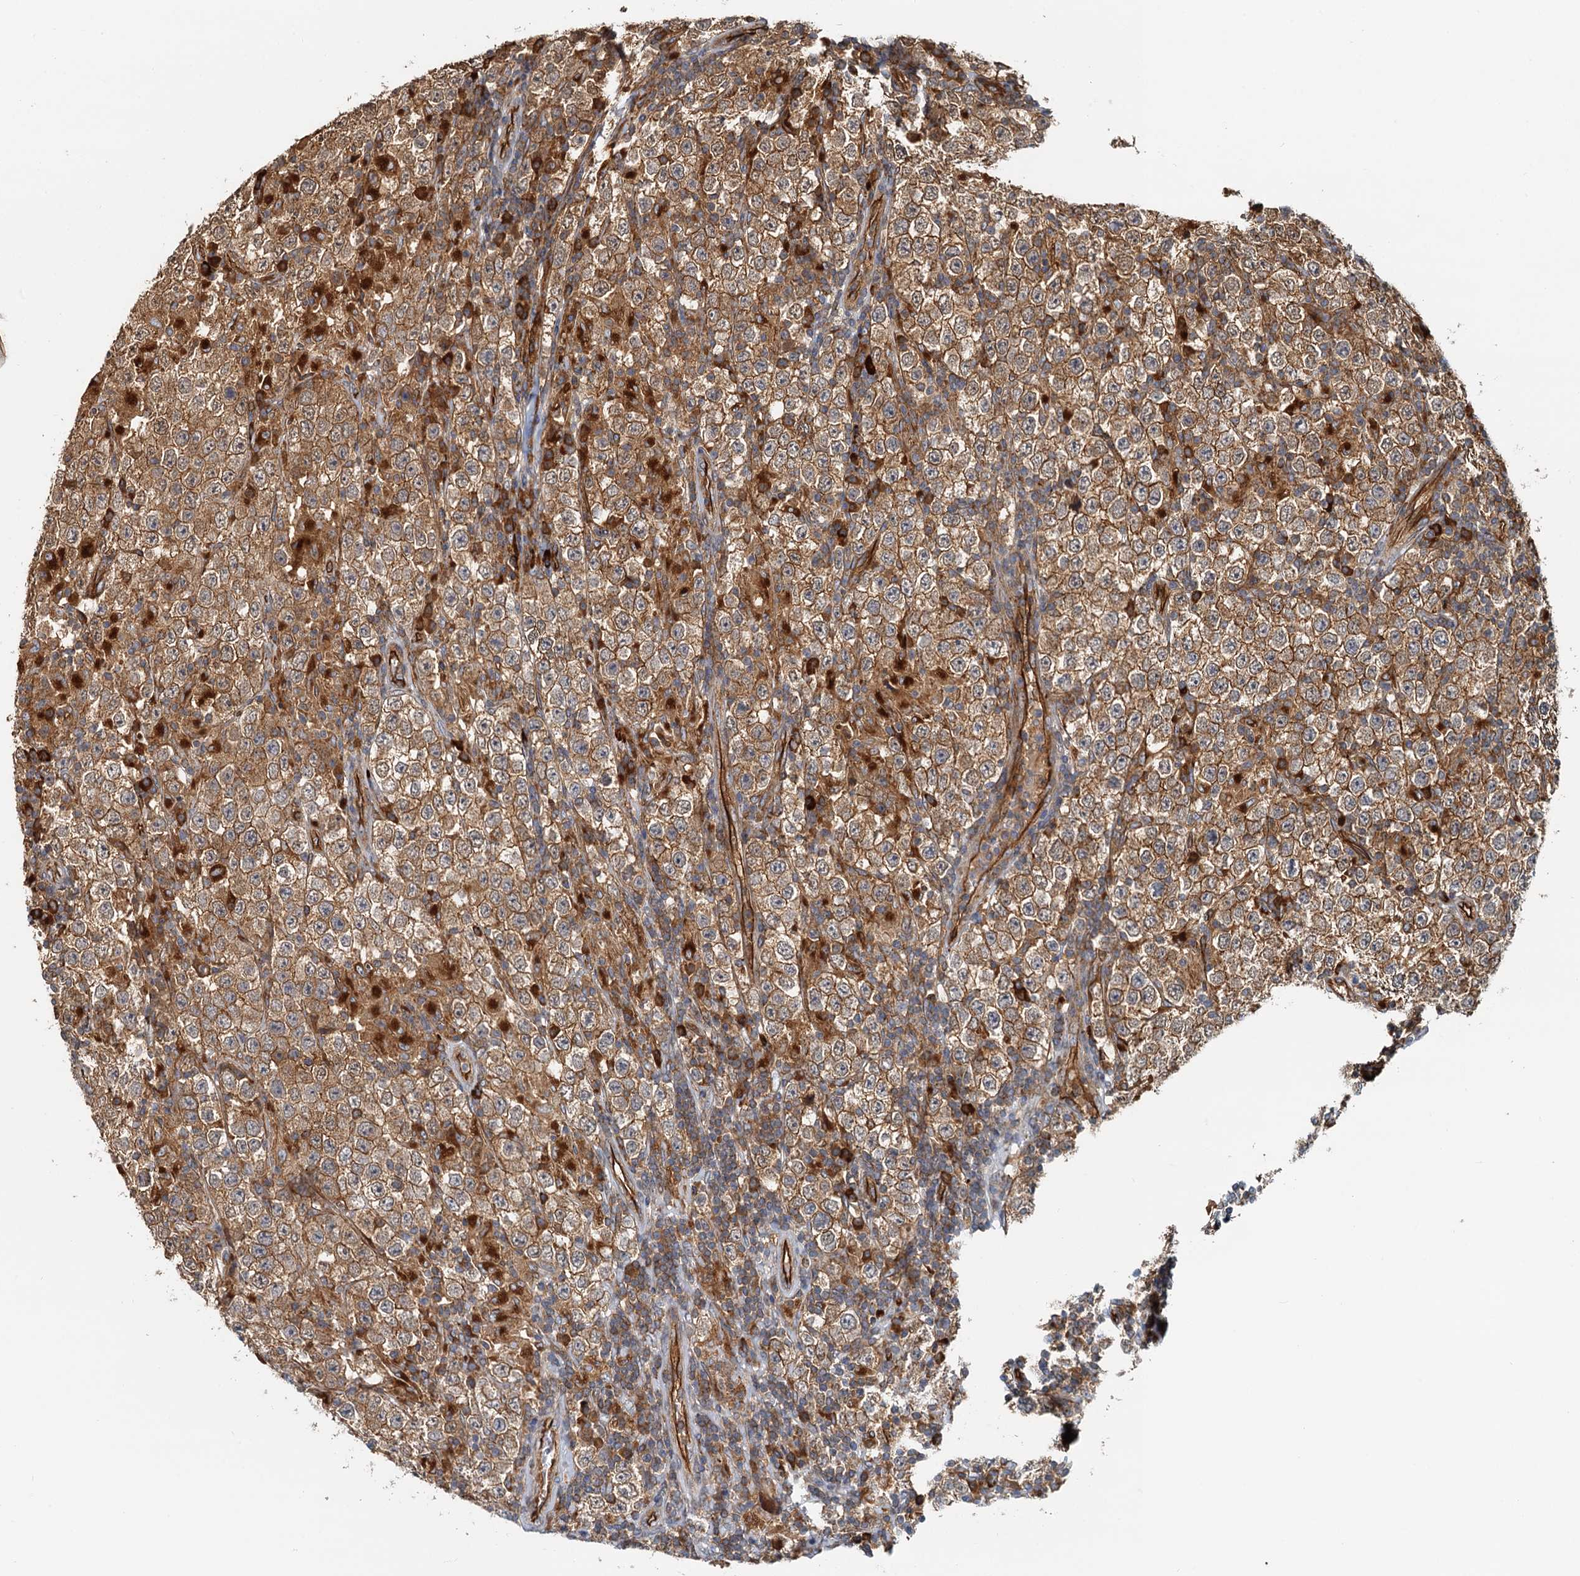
{"staining": {"intensity": "moderate", "quantity": ">75%", "location": "cytoplasmic/membranous"}, "tissue": "testis cancer", "cell_type": "Tumor cells", "image_type": "cancer", "snomed": [{"axis": "morphology", "description": "Normal tissue, NOS"}, {"axis": "morphology", "description": "Urothelial carcinoma, High grade"}, {"axis": "morphology", "description": "Seminoma, NOS"}, {"axis": "morphology", "description": "Carcinoma, Embryonal, NOS"}, {"axis": "topography", "description": "Urinary bladder"}, {"axis": "topography", "description": "Testis"}], "caption": "Immunohistochemistry (IHC) photomicrograph of testis cancer (high-grade urothelial carcinoma) stained for a protein (brown), which displays medium levels of moderate cytoplasmic/membranous staining in about >75% of tumor cells.", "gene": "NIPAL3", "patient": {"sex": "male", "age": 41}}